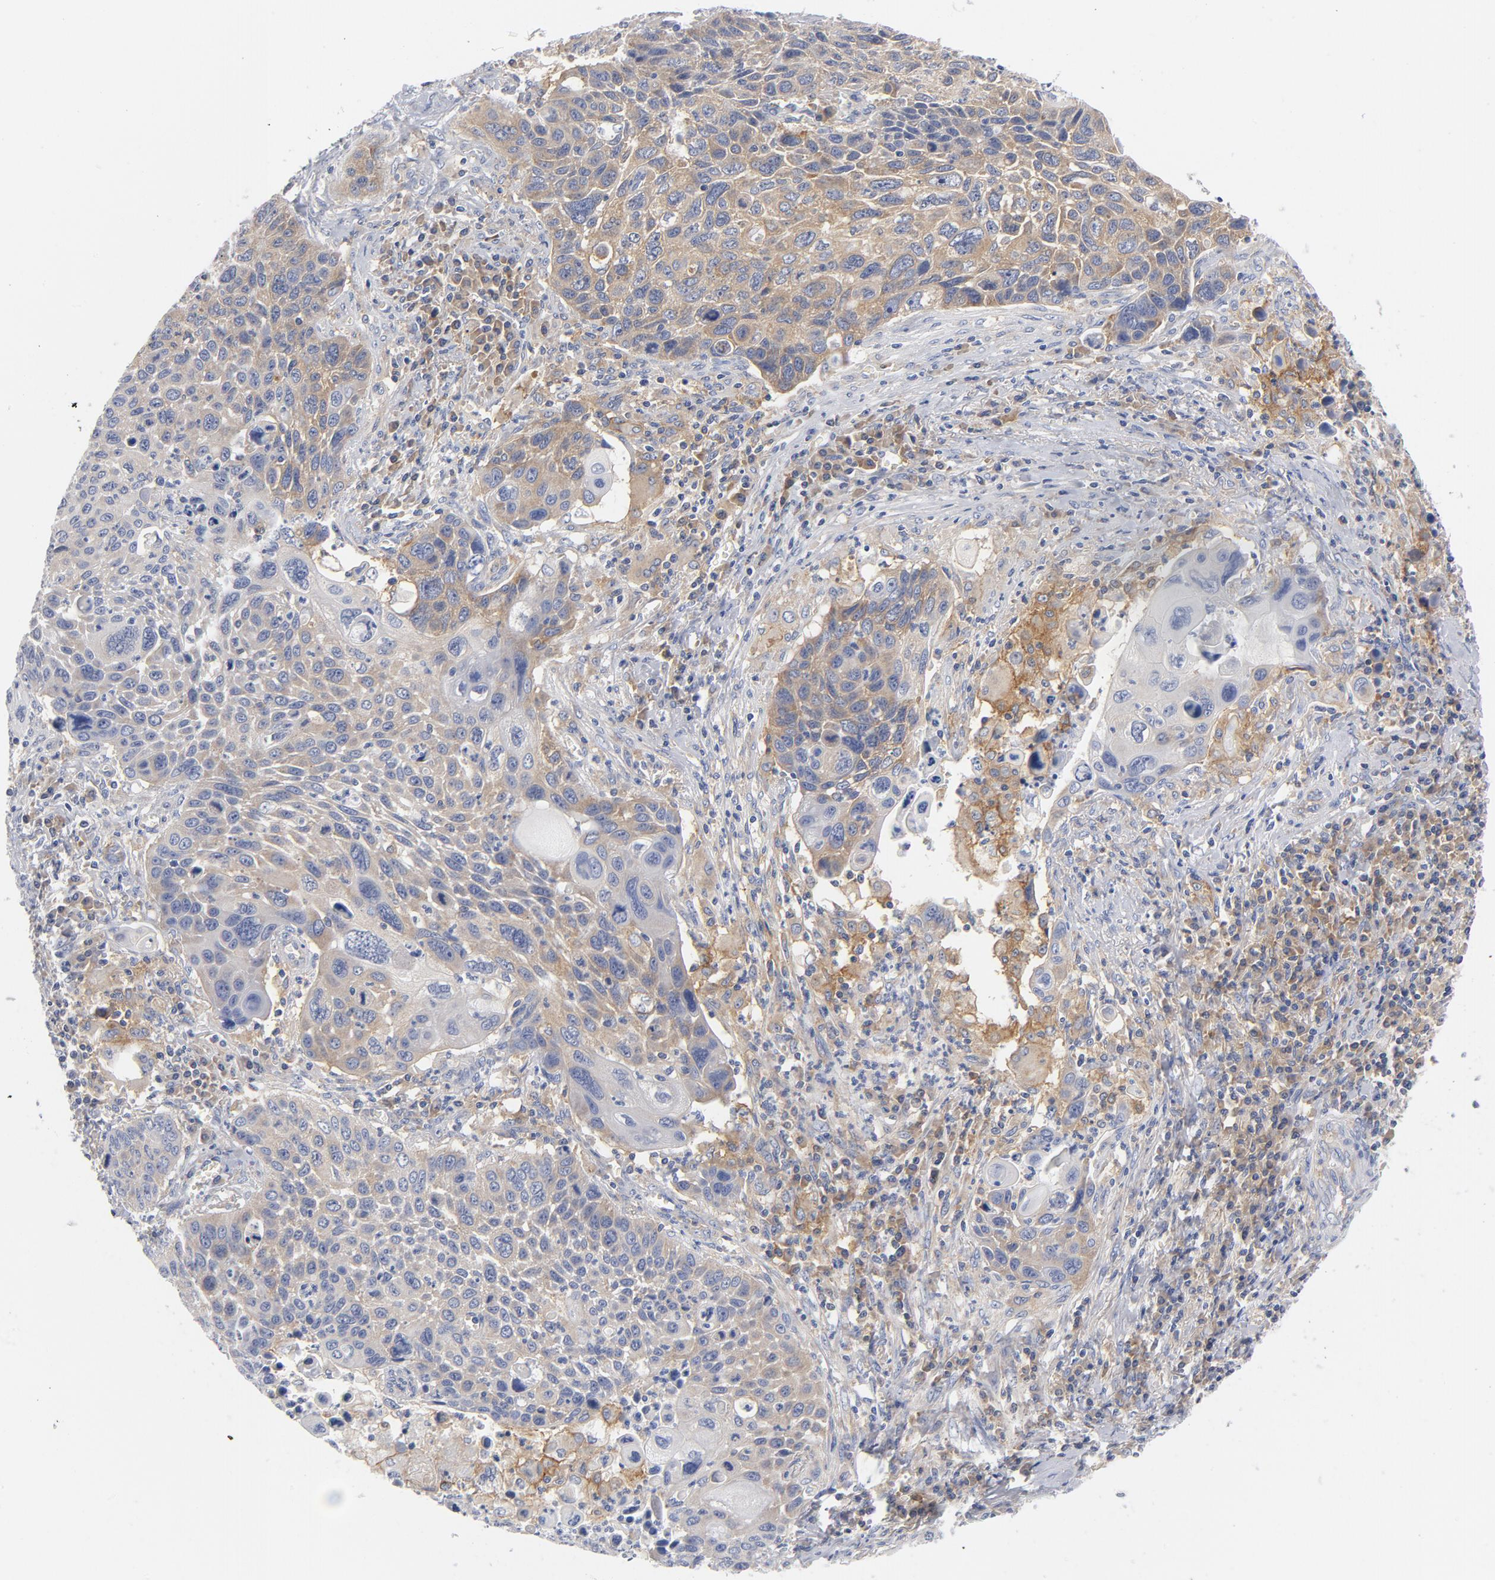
{"staining": {"intensity": "moderate", "quantity": "<25%", "location": "cytoplasmic/membranous"}, "tissue": "lung cancer", "cell_type": "Tumor cells", "image_type": "cancer", "snomed": [{"axis": "morphology", "description": "Squamous cell carcinoma, NOS"}, {"axis": "topography", "description": "Lung"}], "caption": "This is an image of immunohistochemistry (IHC) staining of squamous cell carcinoma (lung), which shows moderate positivity in the cytoplasmic/membranous of tumor cells.", "gene": "CD86", "patient": {"sex": "male", "age": 68}}